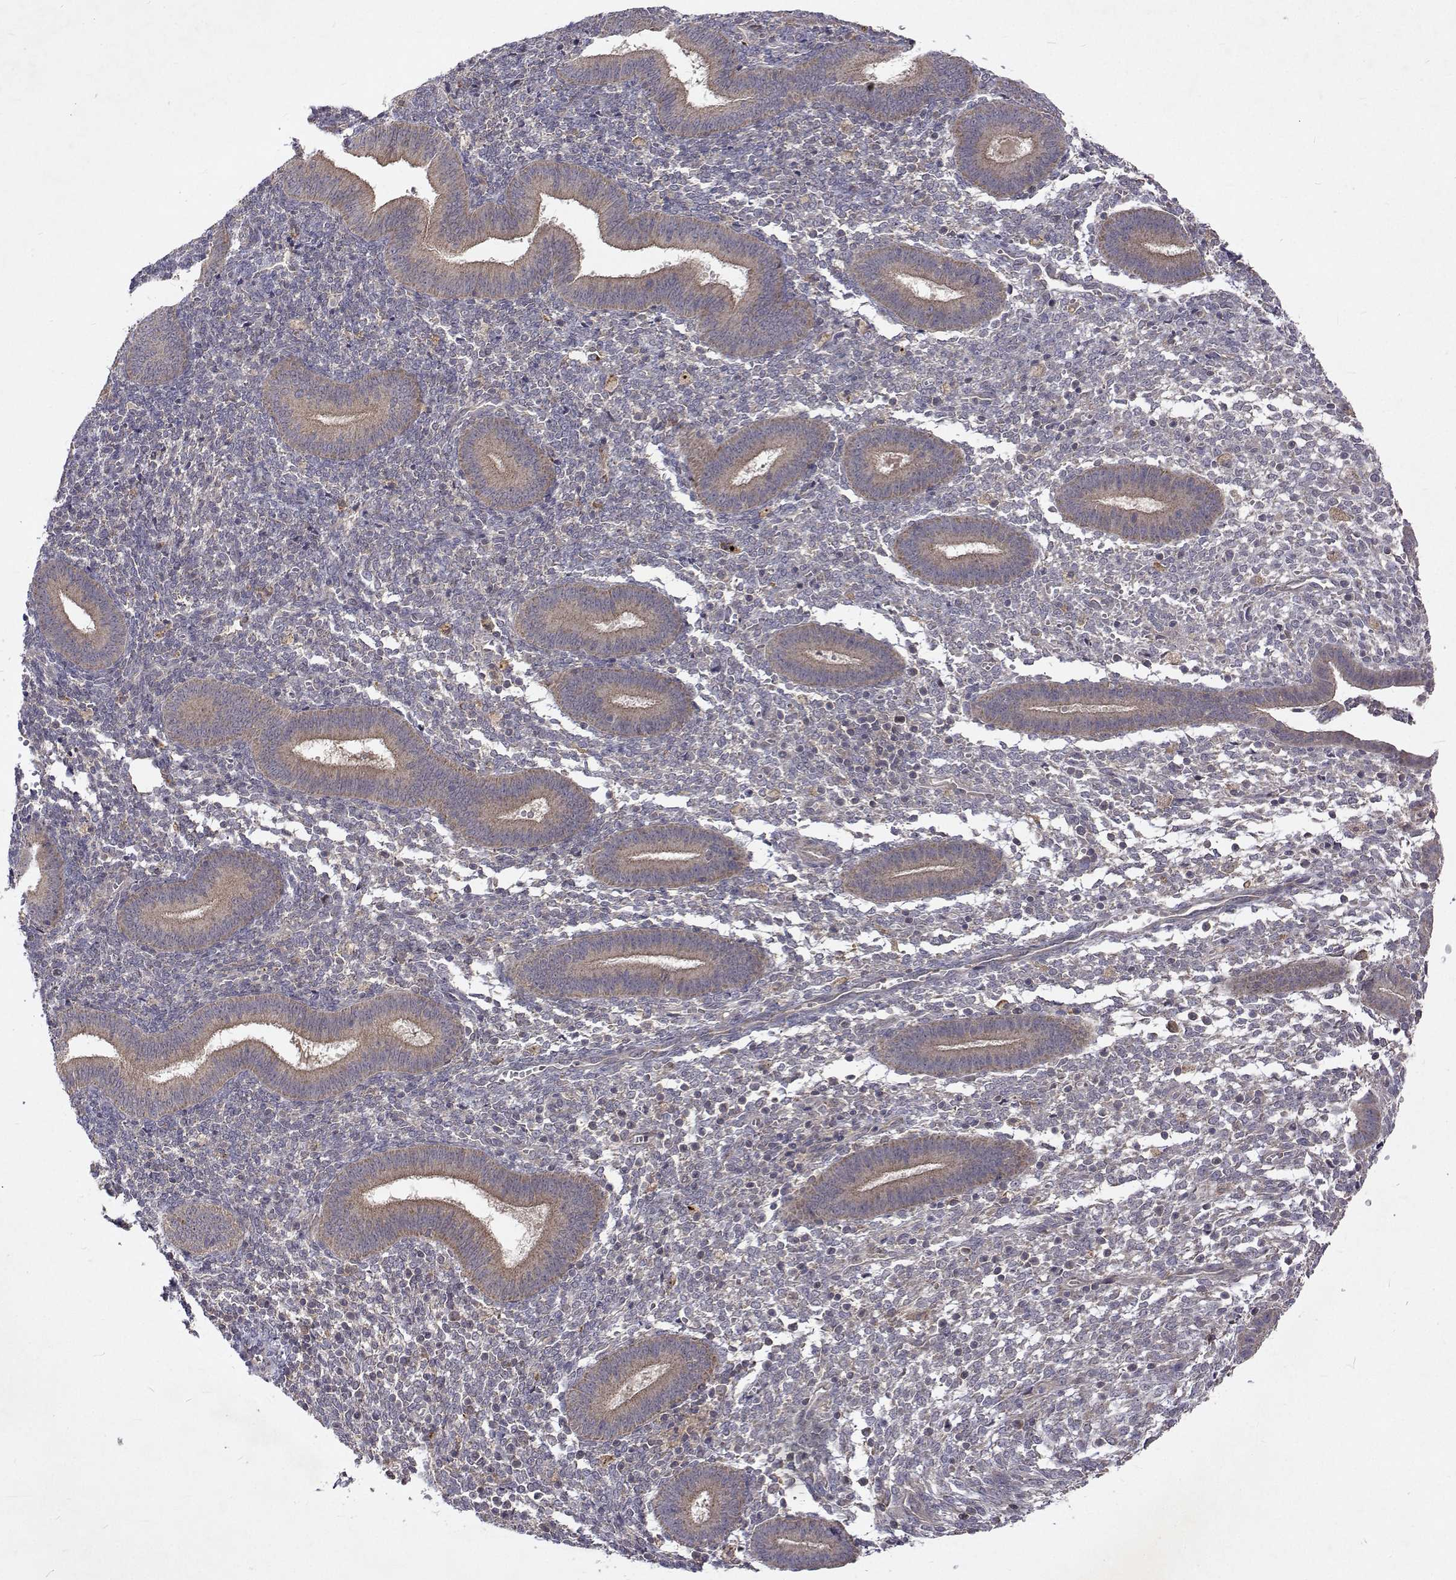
{"staining": {"intensity": "negative", "quantity": "none", "location": "none"}, "tissue": "endometrium", "cell_type": "Cells in endometrial stroma", "image_type": "normal", "snomed": [{"axis": "morphology", "description": "Normal tissue, NOS"}, {"axis": "topography", "description": "Endometrium"}], "caption": "The image exhibits no staining of cells in endometrial stroma in benign endometrium. (Brightfield microscopy of DAB IHC at high magnification).", "gene": "ALKBH8", "patient": {"sex": "female", "age": 25}}